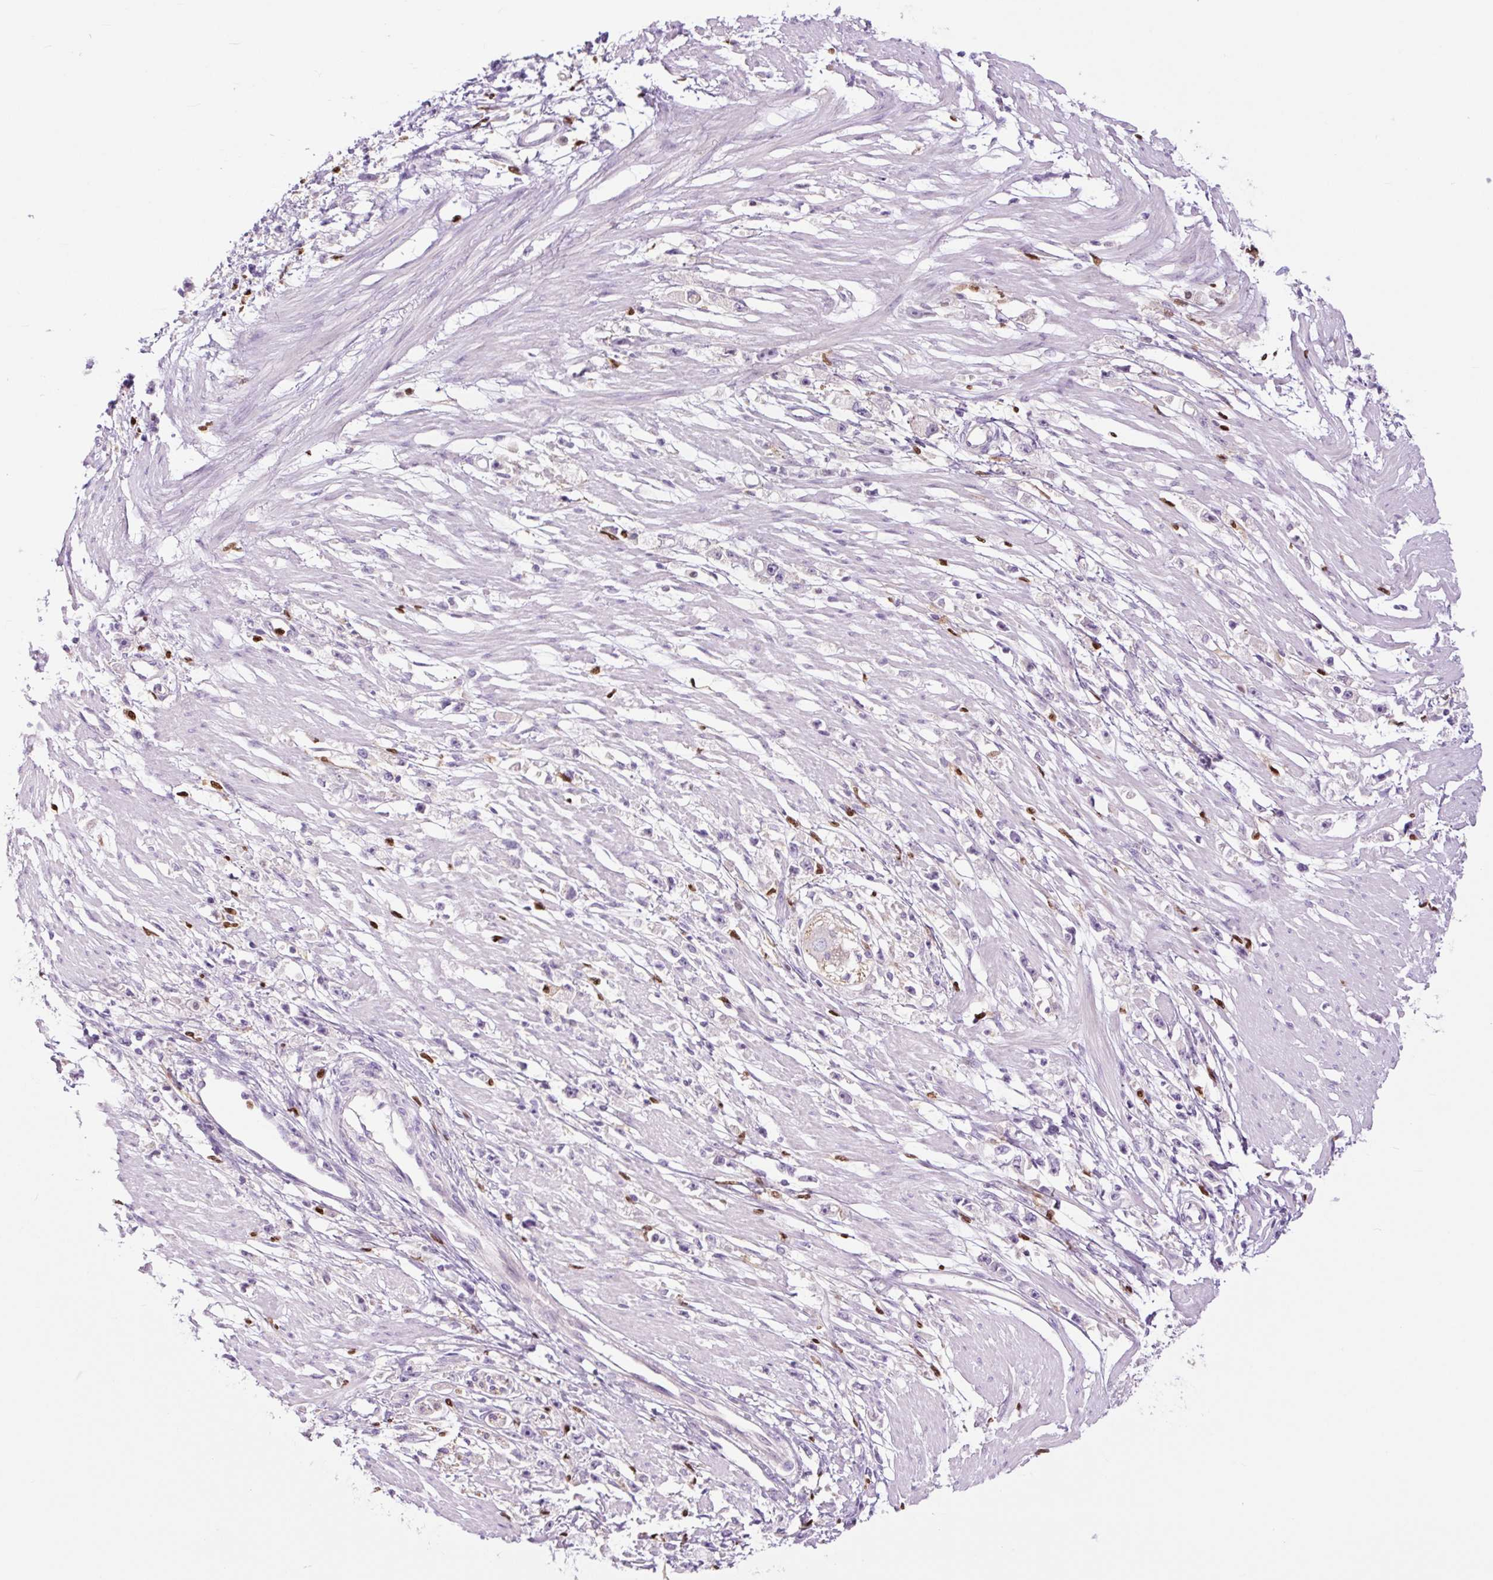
{"staining": {"intensity": "negative", "quantity": "none", "location": "none"}, "tissue": "stomach cancer", "cell_type": "Tumor cells", "image_type": "cancer", "snomed": [{"axis": "morphology", "description": "Adenocarcinoma, NOS"}, {"axis": "topography", "description": "Stomach"}], "caption": "The photomicrograph displays no significant staining in tumor cells of stomach adenocarcinoma. (IHC, brightfield microscopy, high magnification).", "gene": "SPI1", "patient": {"sex": "female", "age": 59}}